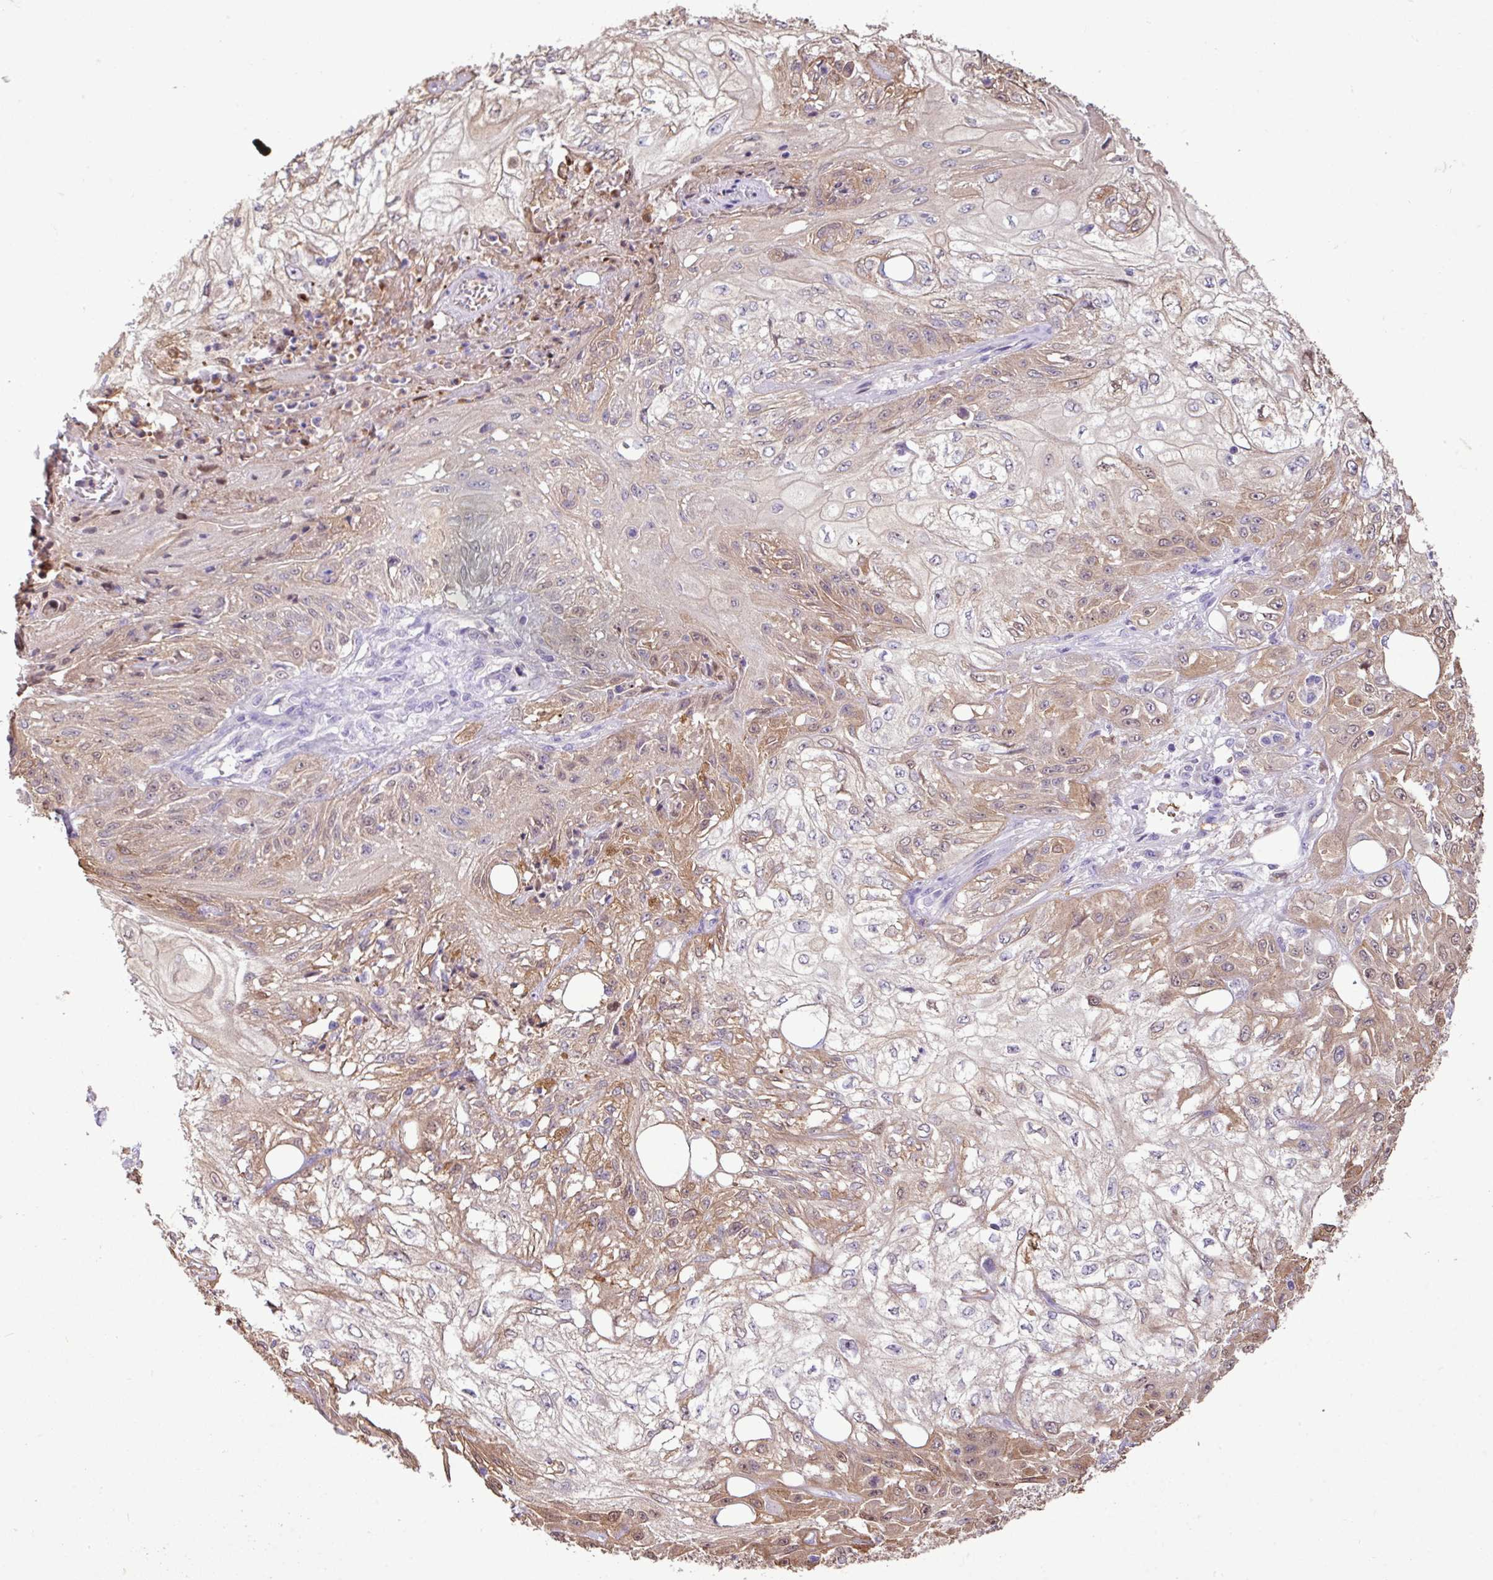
{"staining": {"intensity": "moderate", "quantity": "25%-75%", "location": "cytoplasmic/membranous"}, "tissue": "skin cancer", "cell_type": "Tumor cells", "image_type": "cancer", "snomed": [{"axis": "morphology", "description": "Squamous cell carcinoma, NOS"}, {"axis": "morphology", "description": "Squamous cell carcinoma, metastatic, NOS"}, {"axis": "topography", "description": "Skin"}, {"axis": "topography", "description": "Lymph node"}], "caption": "Tumor cells exhibit moderate cytoplasmic/membranous expression in approximately 25%-75% of cells in metastatic squamous cell carcinoma (skin). (DAB (3,3'-diaminobenzidine) = brown stain, brightfield microscopy at high magnification).", "gene": "ZSCAN5A", "patient": {"sex": "male", "age": 75}}